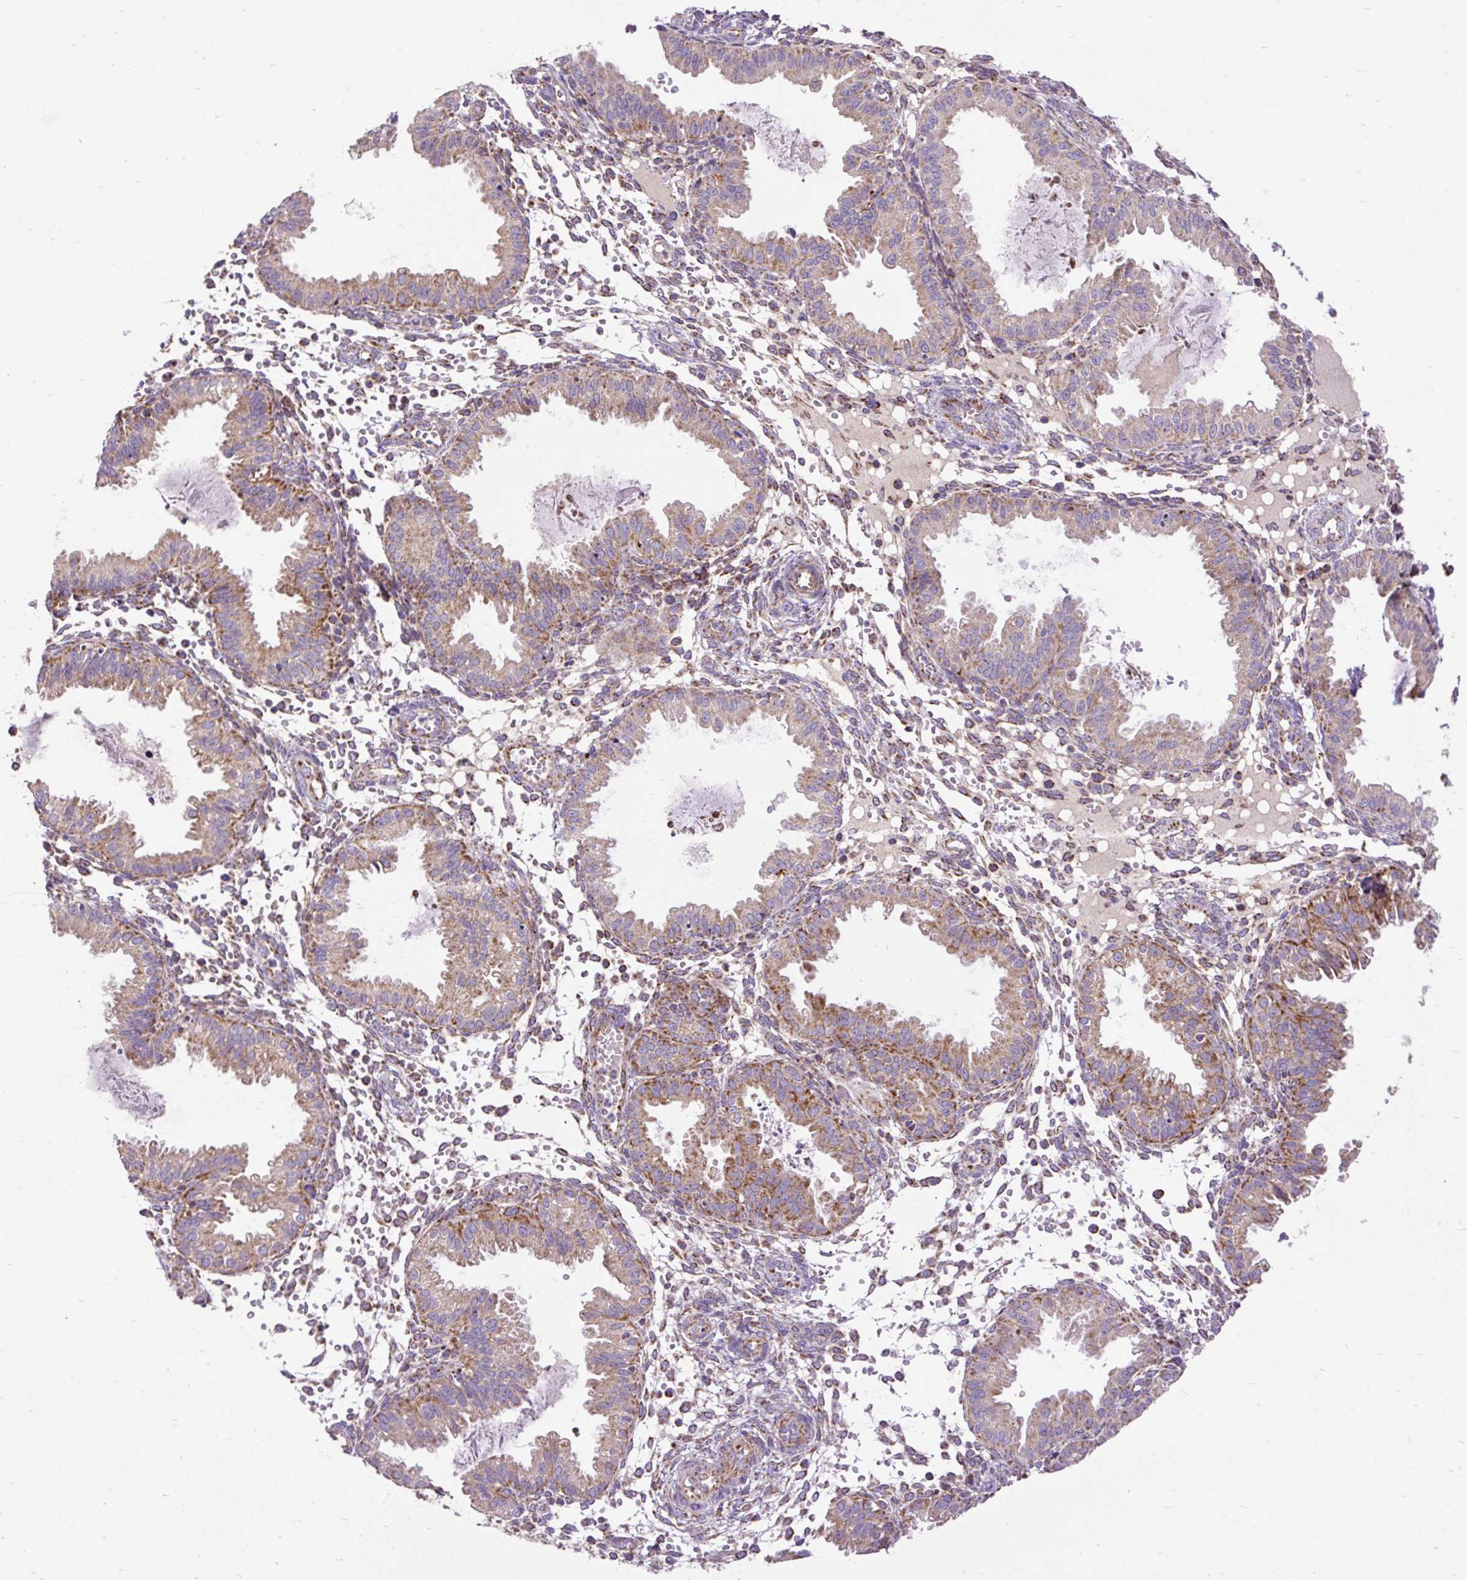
{"staining": {"intensity": "moderate", "quantity": "25%-75%", "location": "cytoplasmic/membranous"}, "tissue": "endometrium", "cell_type": "Cells in endometrial stroma", "image_type": "normal", "snomed": [{"axis": "morphology", "description": "Normal tissue, NOS"}, {"axis": "topography", "description": "Endometrium"}], "caption": "Immunohistochemical staining of normal endometrium demonstrates moderate cytoplasmic/membranous protein staining in about 25%-75% of cells in endometrial stroma.", "gene": "TOMM40", "patient": {"sex": "female", "age": 33}}